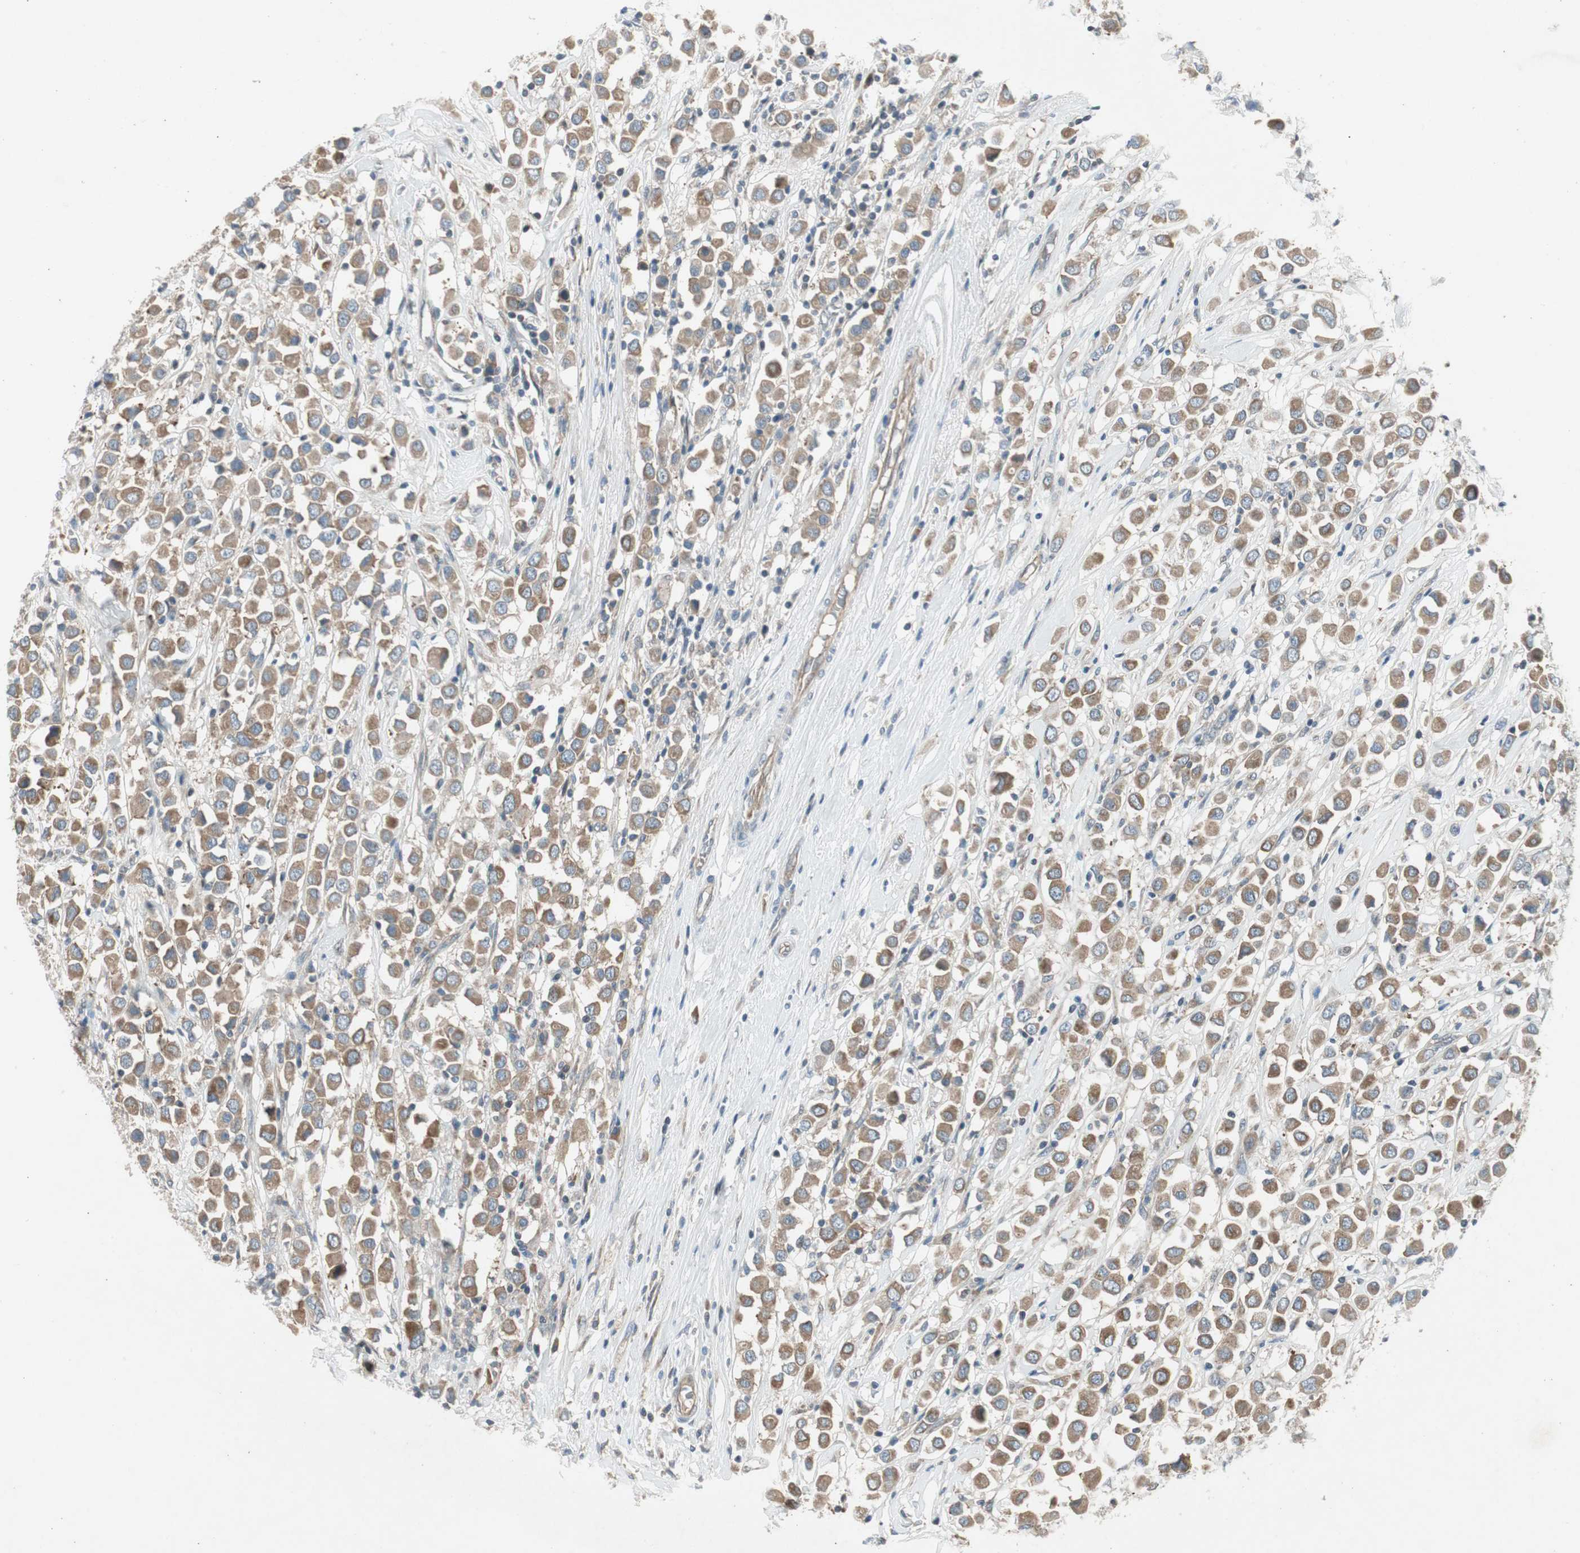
{"staining": {"intensity": "moderate", "quantity": ">75%", "location": "cytoplasmic/membranous"}, "tissue": "breast cancer", "cell_type": "Tumor cells", "image_type": "cancer", "snomed": [{"axis": "morphology", "description": "Duct carcinoma"}, {"axis": "topography", "description": "Breast"}], "caption": "Human infiltrating ductal carcinoma (breast) stained for a protein (brown) demonstrates moderate cytoplasmic/membranous positive staining in approximately >75% of tumor cells.", "gene": "PANK2", "patient": {"sex": "female", "age": 61}}